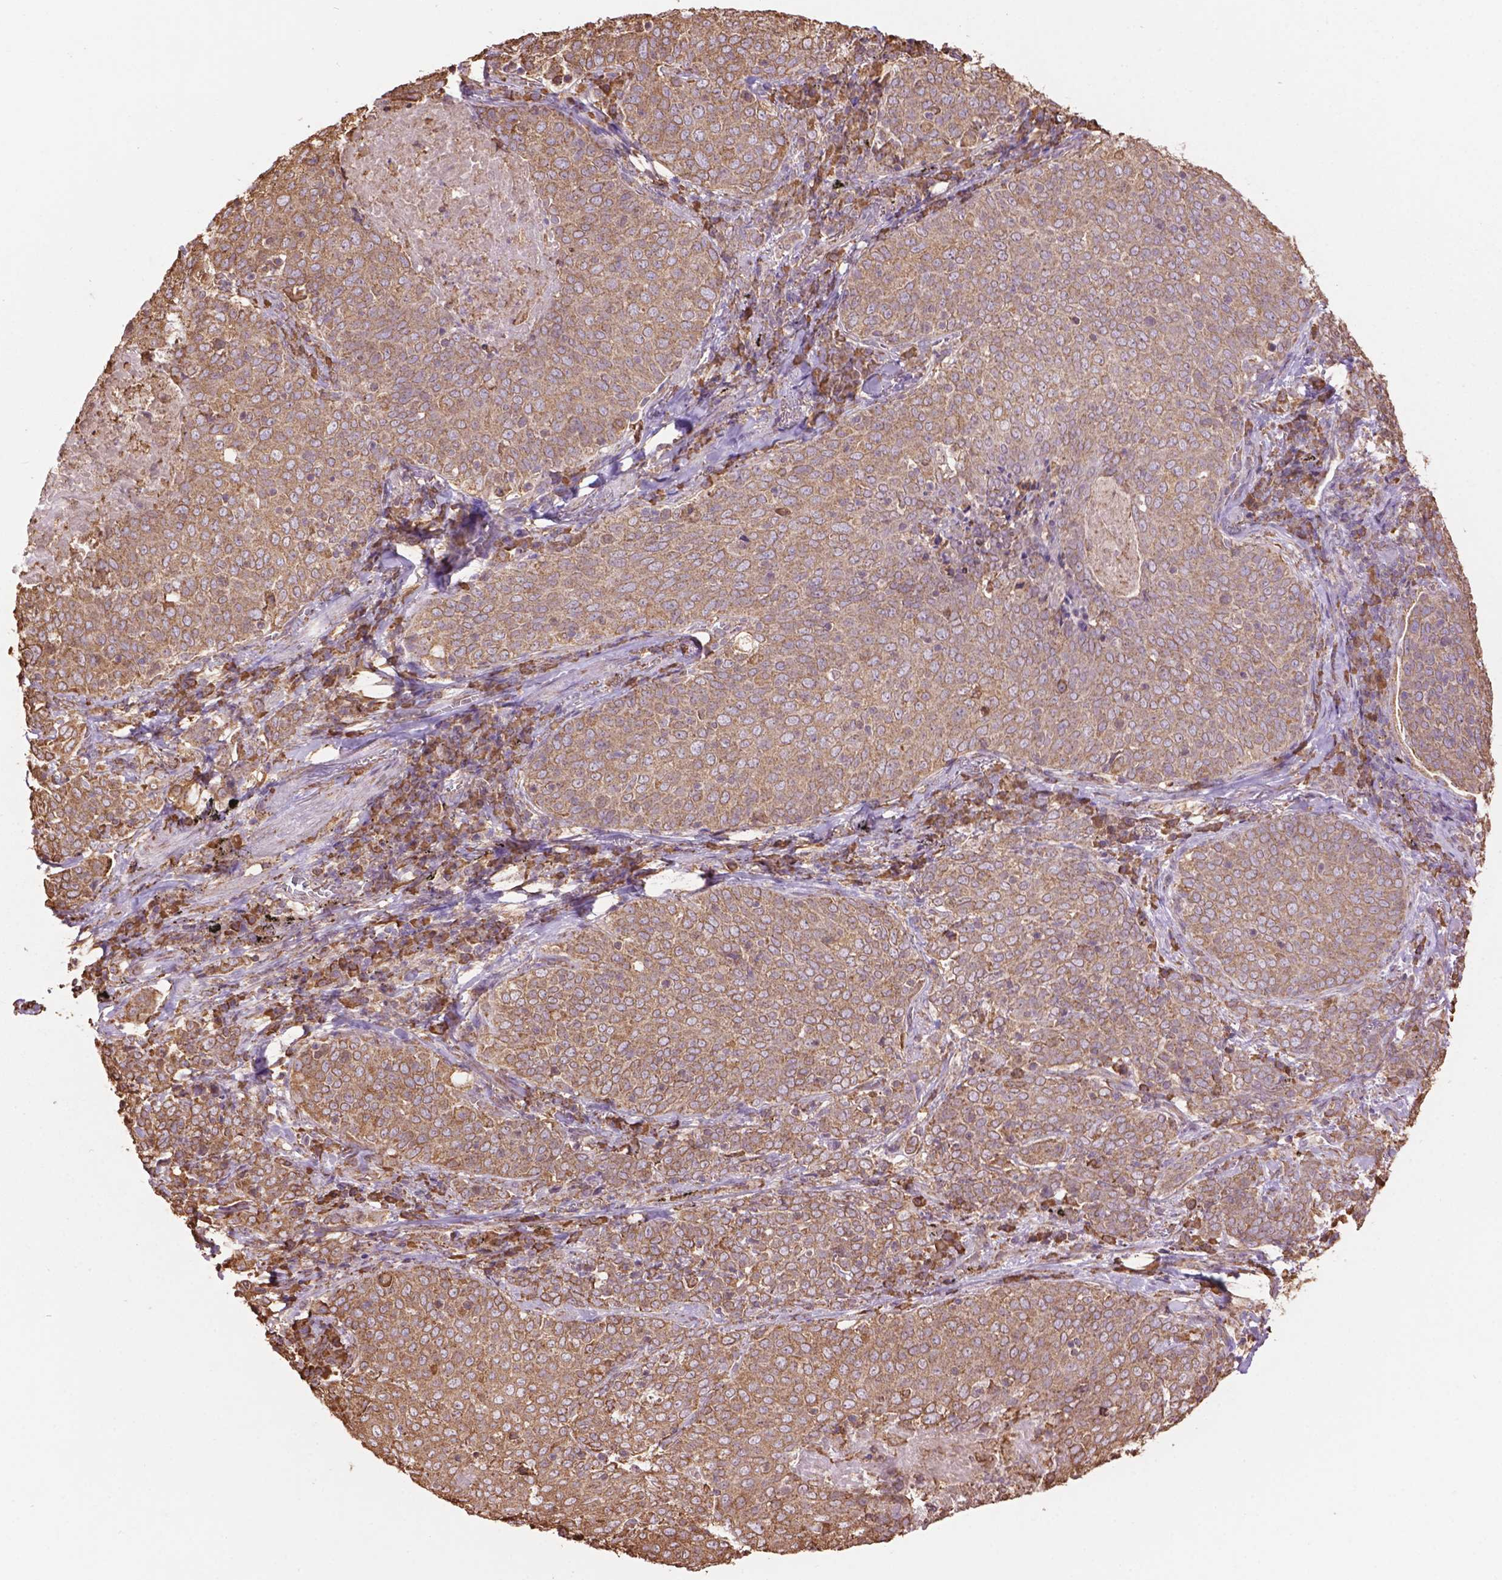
{"staining": {"intensity": "moderate", "quantity": ">75%", "location": "cytoplasmic/membranous"}, "tissue": "lung cancer", "cell_type": "Tumor cells", "image_type": "cancer", "snomed": [{"axis": "morphology", "description": "Squamous cell carcinoma, NOS"}, {"axis": "topography", "description": "Lung"}], "caption": "Immunohistochemical staining of human lung cancer (squamous cell carcinoma) demonstrates medium levels of moderate cytoplasmic/membranous positivity in approximately >75% of tumor cells. (DAB = brown stain, brightfield microscopy at high magnification).", "gene": "PPP2R5E", "patient": {"sex": "male", "age": 82}}